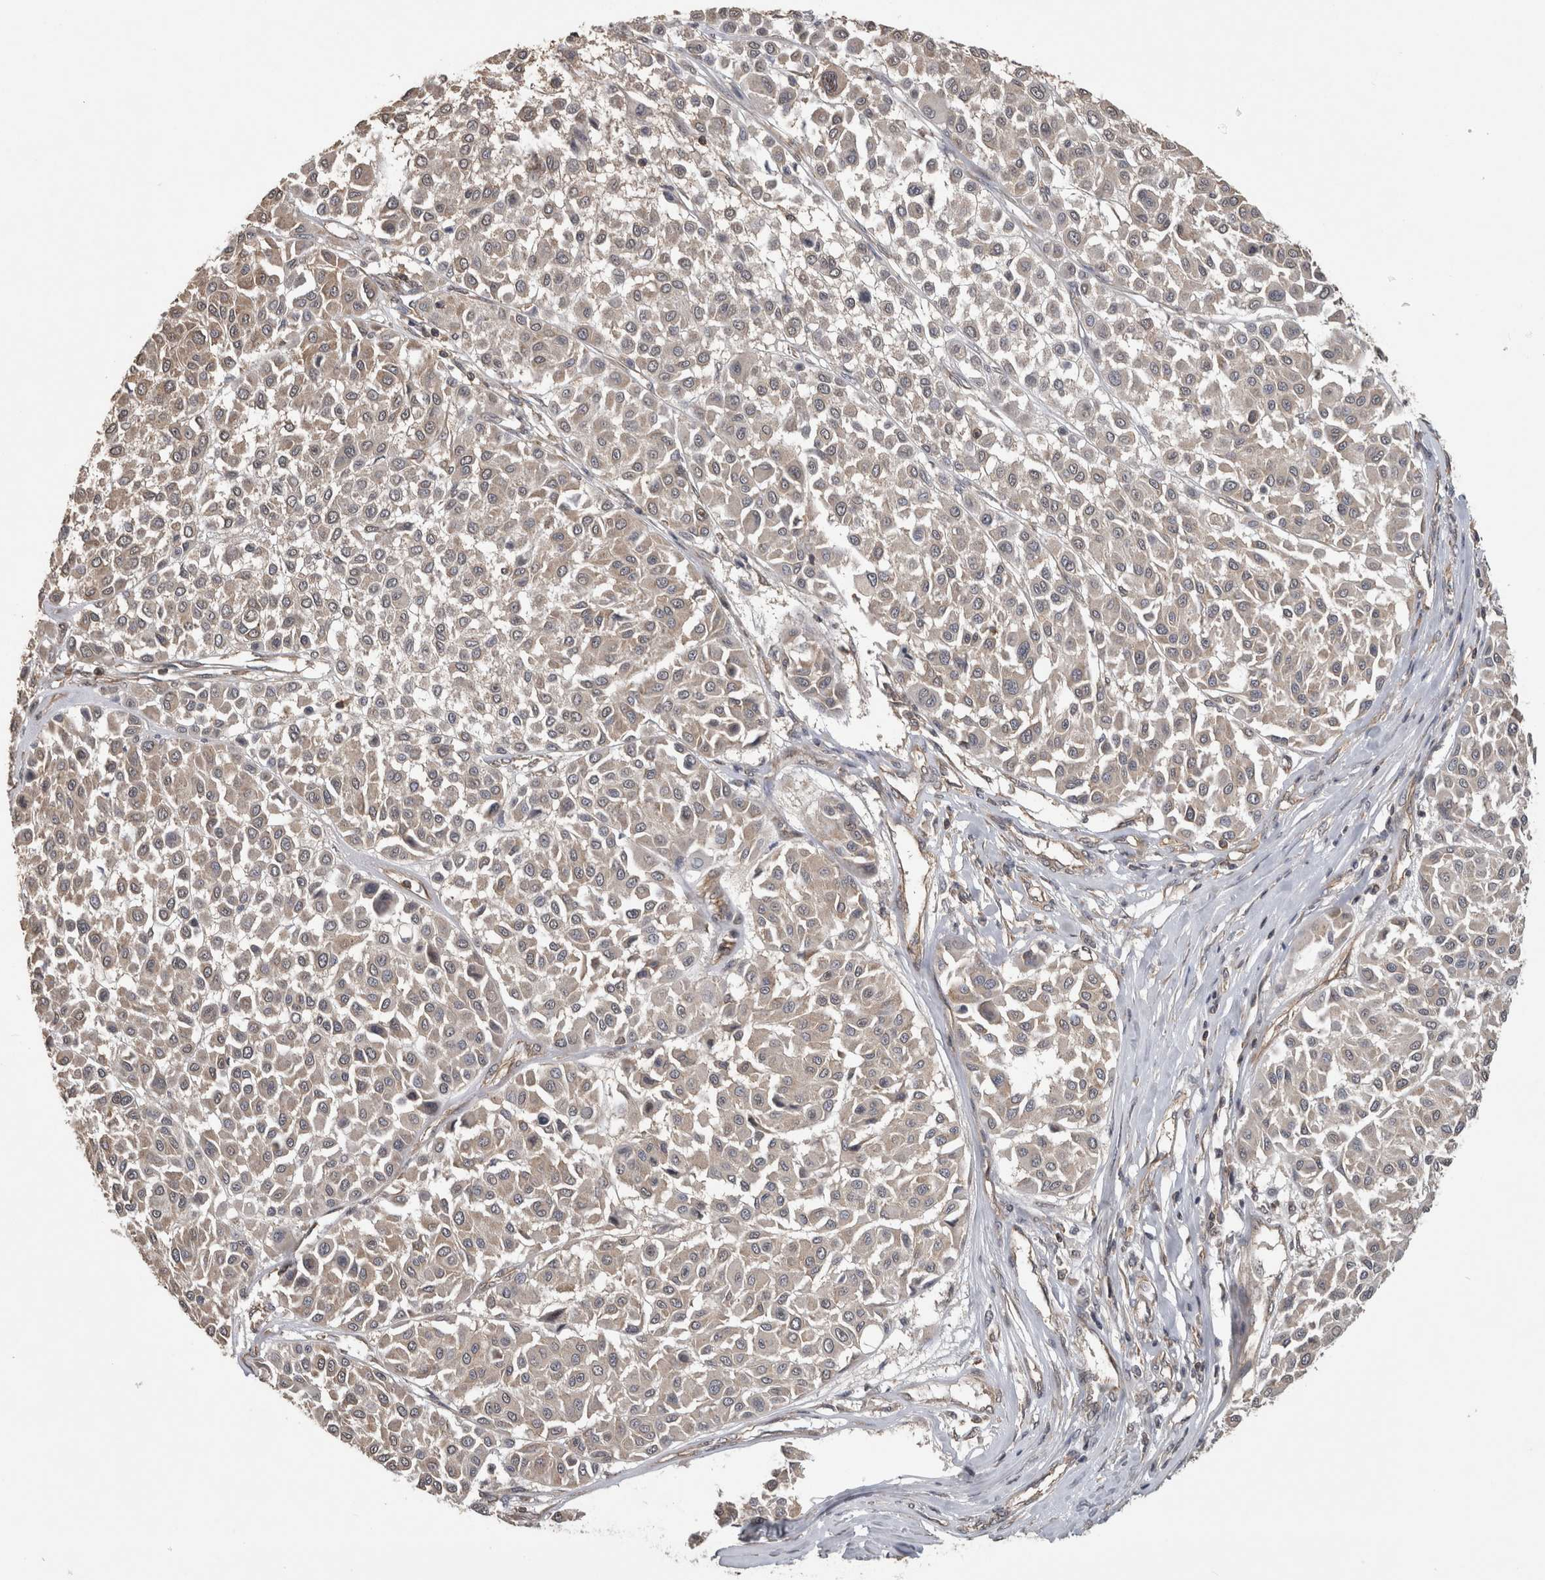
{"staining": {"intensity": "weak", "quantity": "<25%", "location": "cytoplasmic/membranous"}, "tissue": "melanoma", "cell_type": "Tumor cells", "image_type": "cancer", "snomed": [{"axis": "morphology", "description": "Malignant melanoma, Metastatic site"}, {"axis": "topography", "description": "Soft tissue"}], "caption": "Immunohistochemical staining of malignant melanoma (metastatic site) shows no significant expression in tumor cells.", "gene": "ATXN2", "patient": {"sex": "male", "age": 41}}